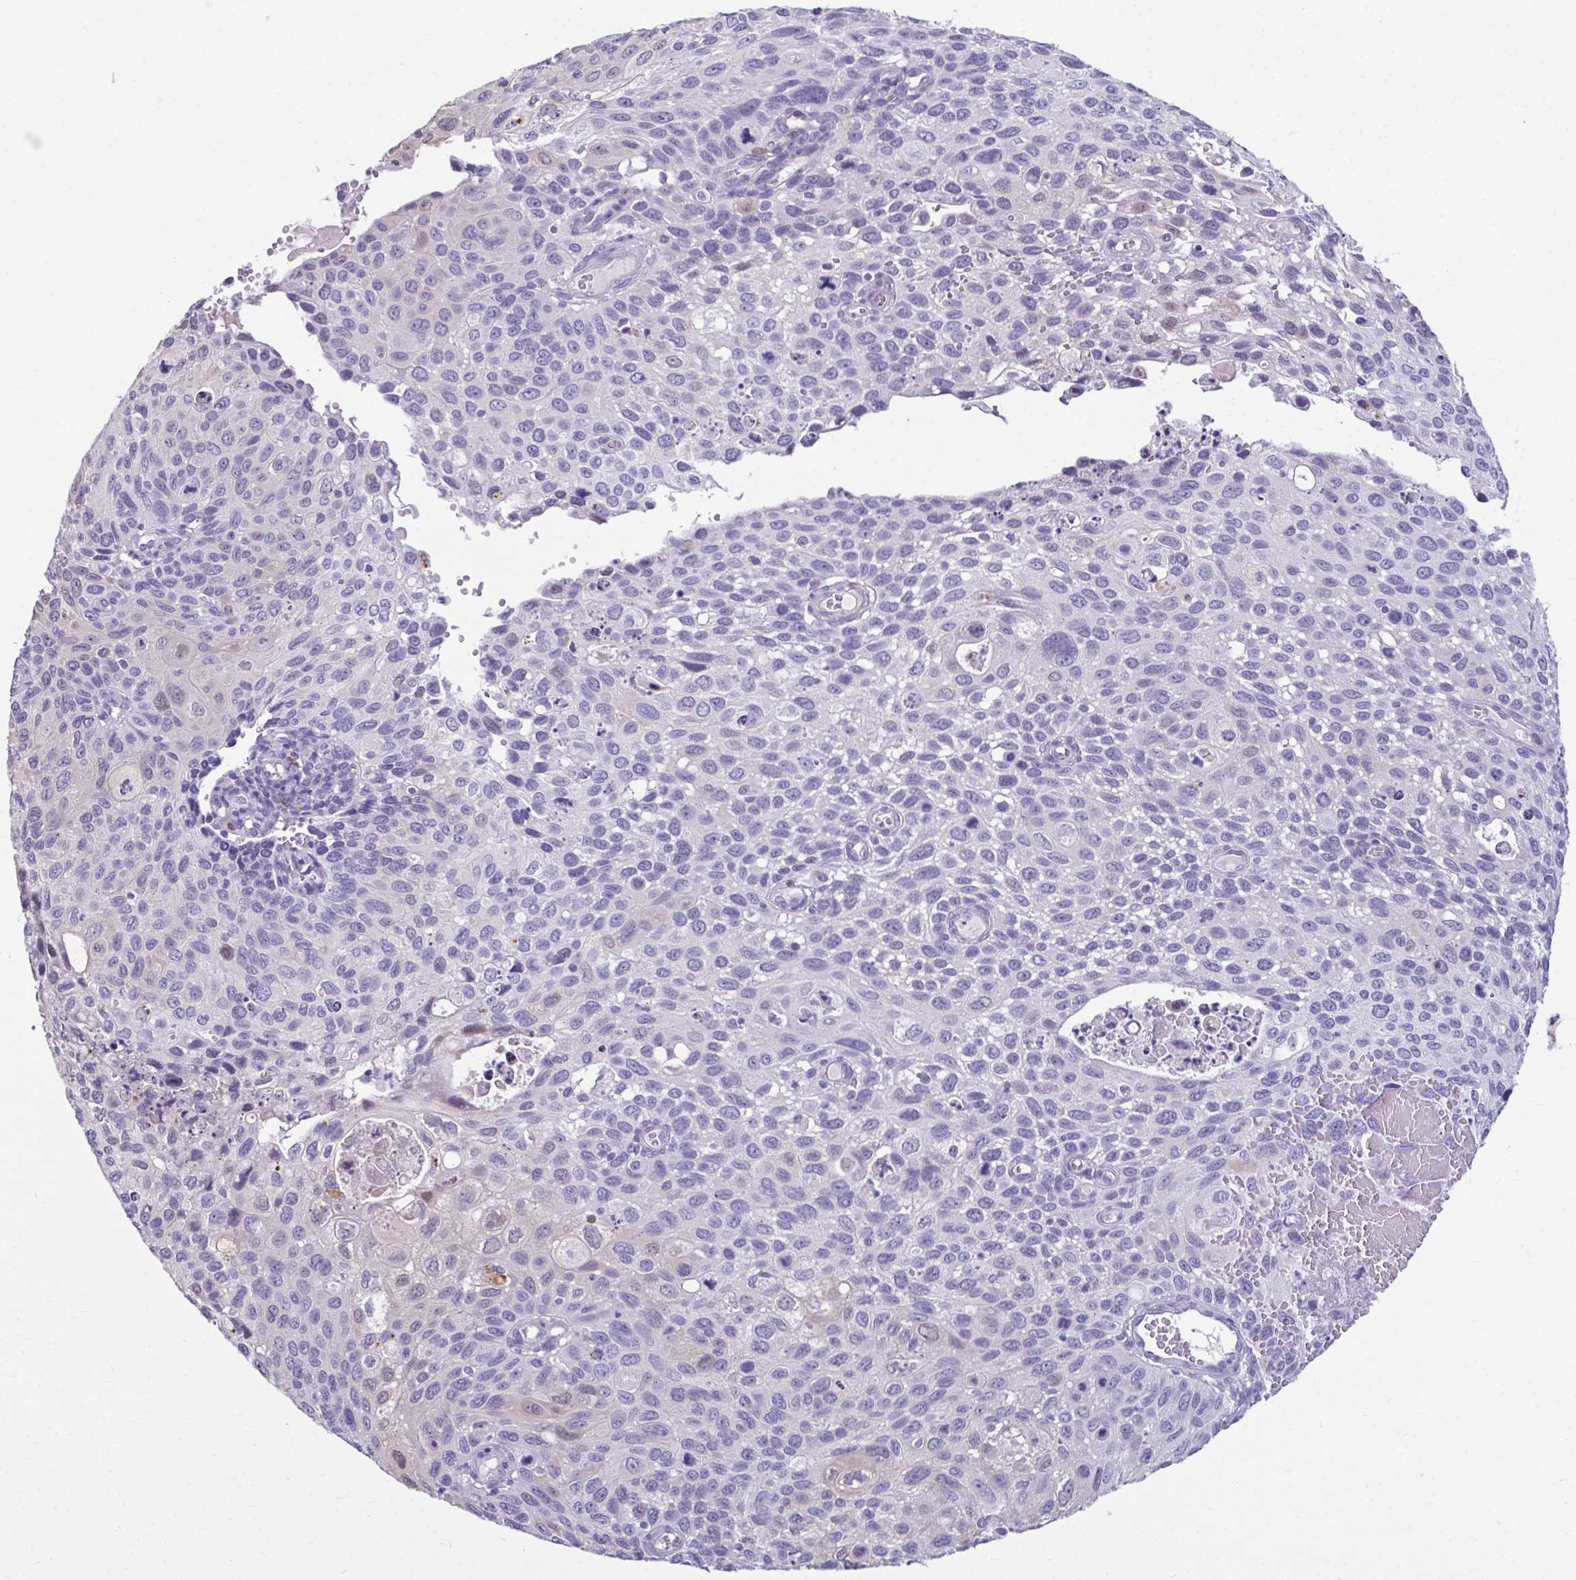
{"staining": {"intensity": "negative", "quantity": "none", "location": "none"}, "tissue": "cervical cancer", "cell_type": "Tumor cells", "image_type": "cancer", "snomed": [{"axis": "morphology", "description": "Squamous cell carcinoma, NOS"}, {"axis": "topography", "description": "Cervix"}], "caption": "High power microscopy image of an immunohistochemistry (IHC) photomicrograph of squamous cell carcinoma (cervical), revealing no significant staining in tumor cells.", "gene": "SERPINI1", "patient": {"sex": "female", "age": 70}}